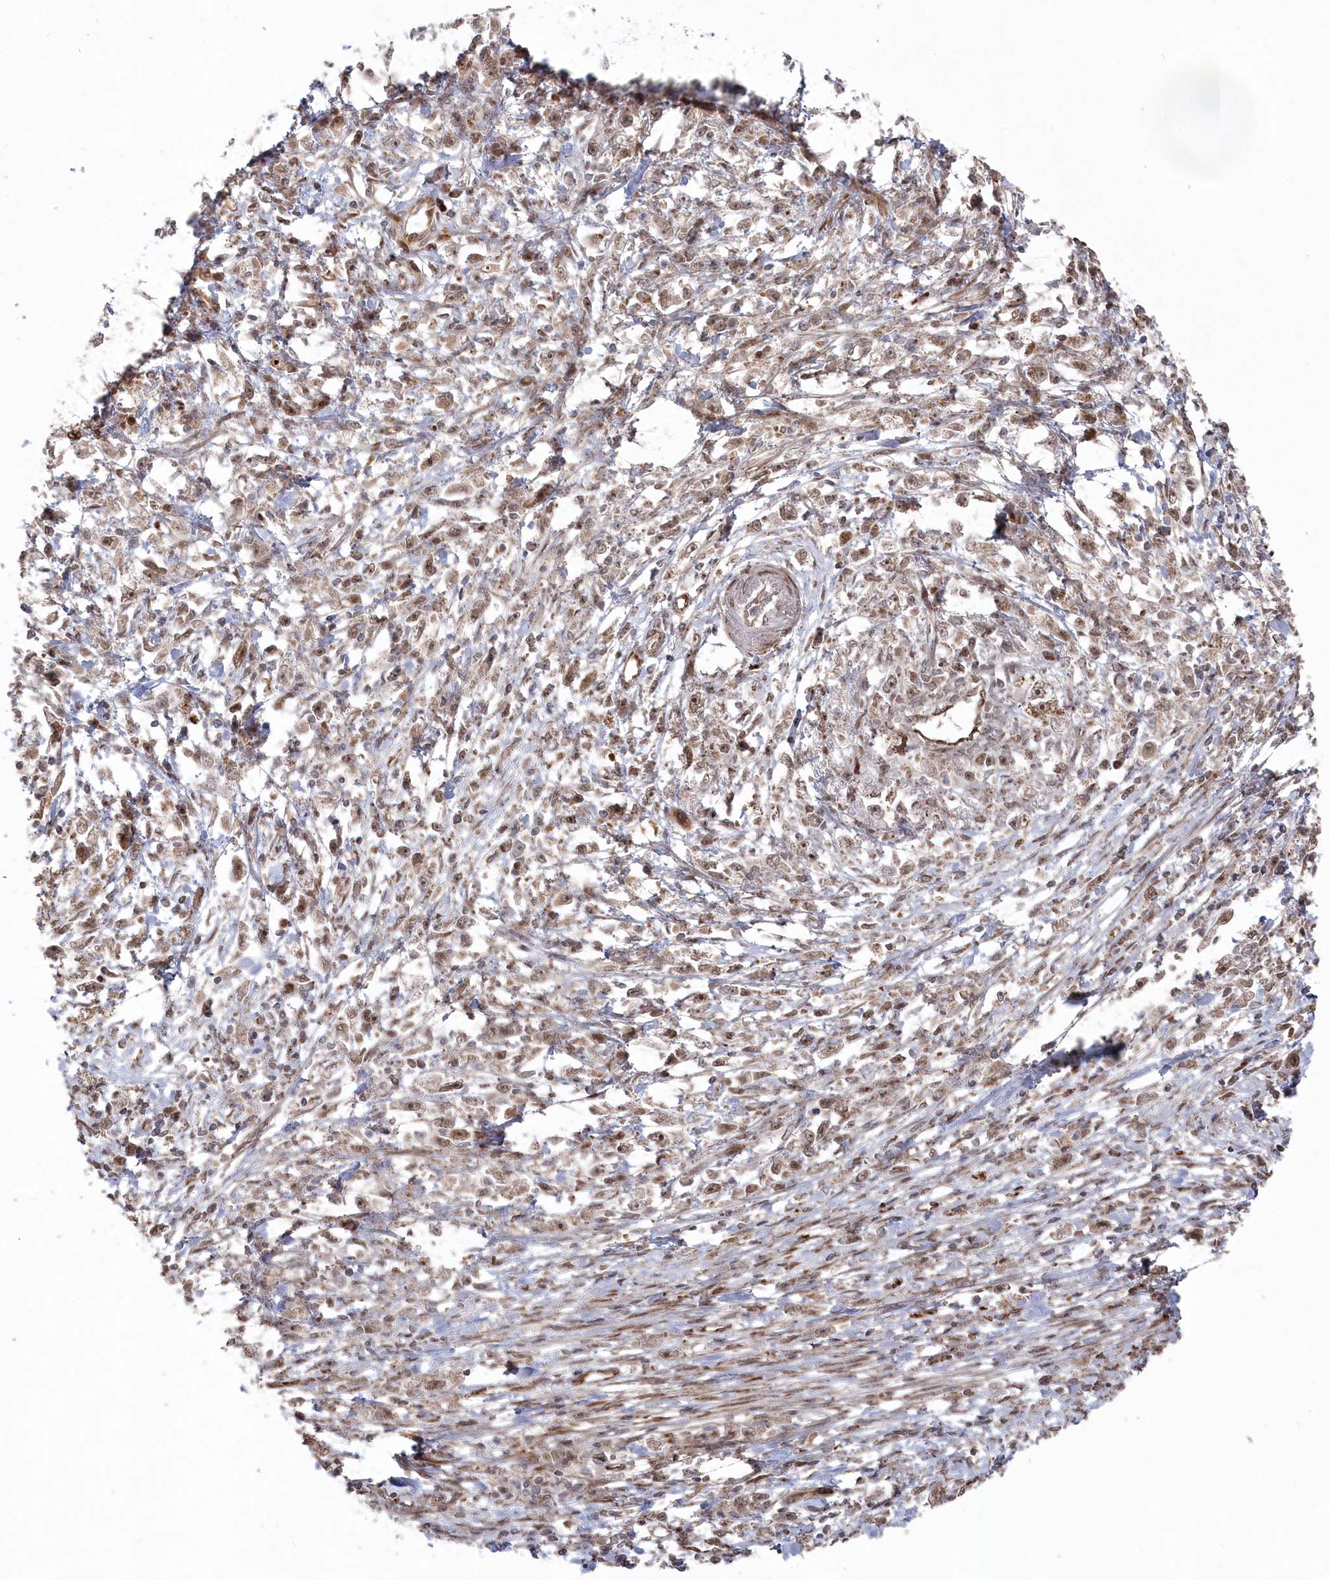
{"staining": {"intensity": "weak", "quantity": ">75%", "location": "cytoplasmic/membranous,nuclear"}, "tissue": "stomach cancer", "cell_type": "Tumor cells", "image_type": "cancer", "snomed": [{"axis": "morphology", "description": "Adenocarcinoma, NOS"}, {"axis": "topography", "description": "Stomach"}], "caption": "A brown stain shows weak cytoplasmic/membranous and nuclear expression of a protein in human stomach cancer (adenocarcinoma) tumor cells. The staining was performed using DAB, with brown indicating positive protein expression. Nuclei are stained blue with hematoxylin.", "gene": "POLR3A", "patient": {"sex": "female", "age": 59}}